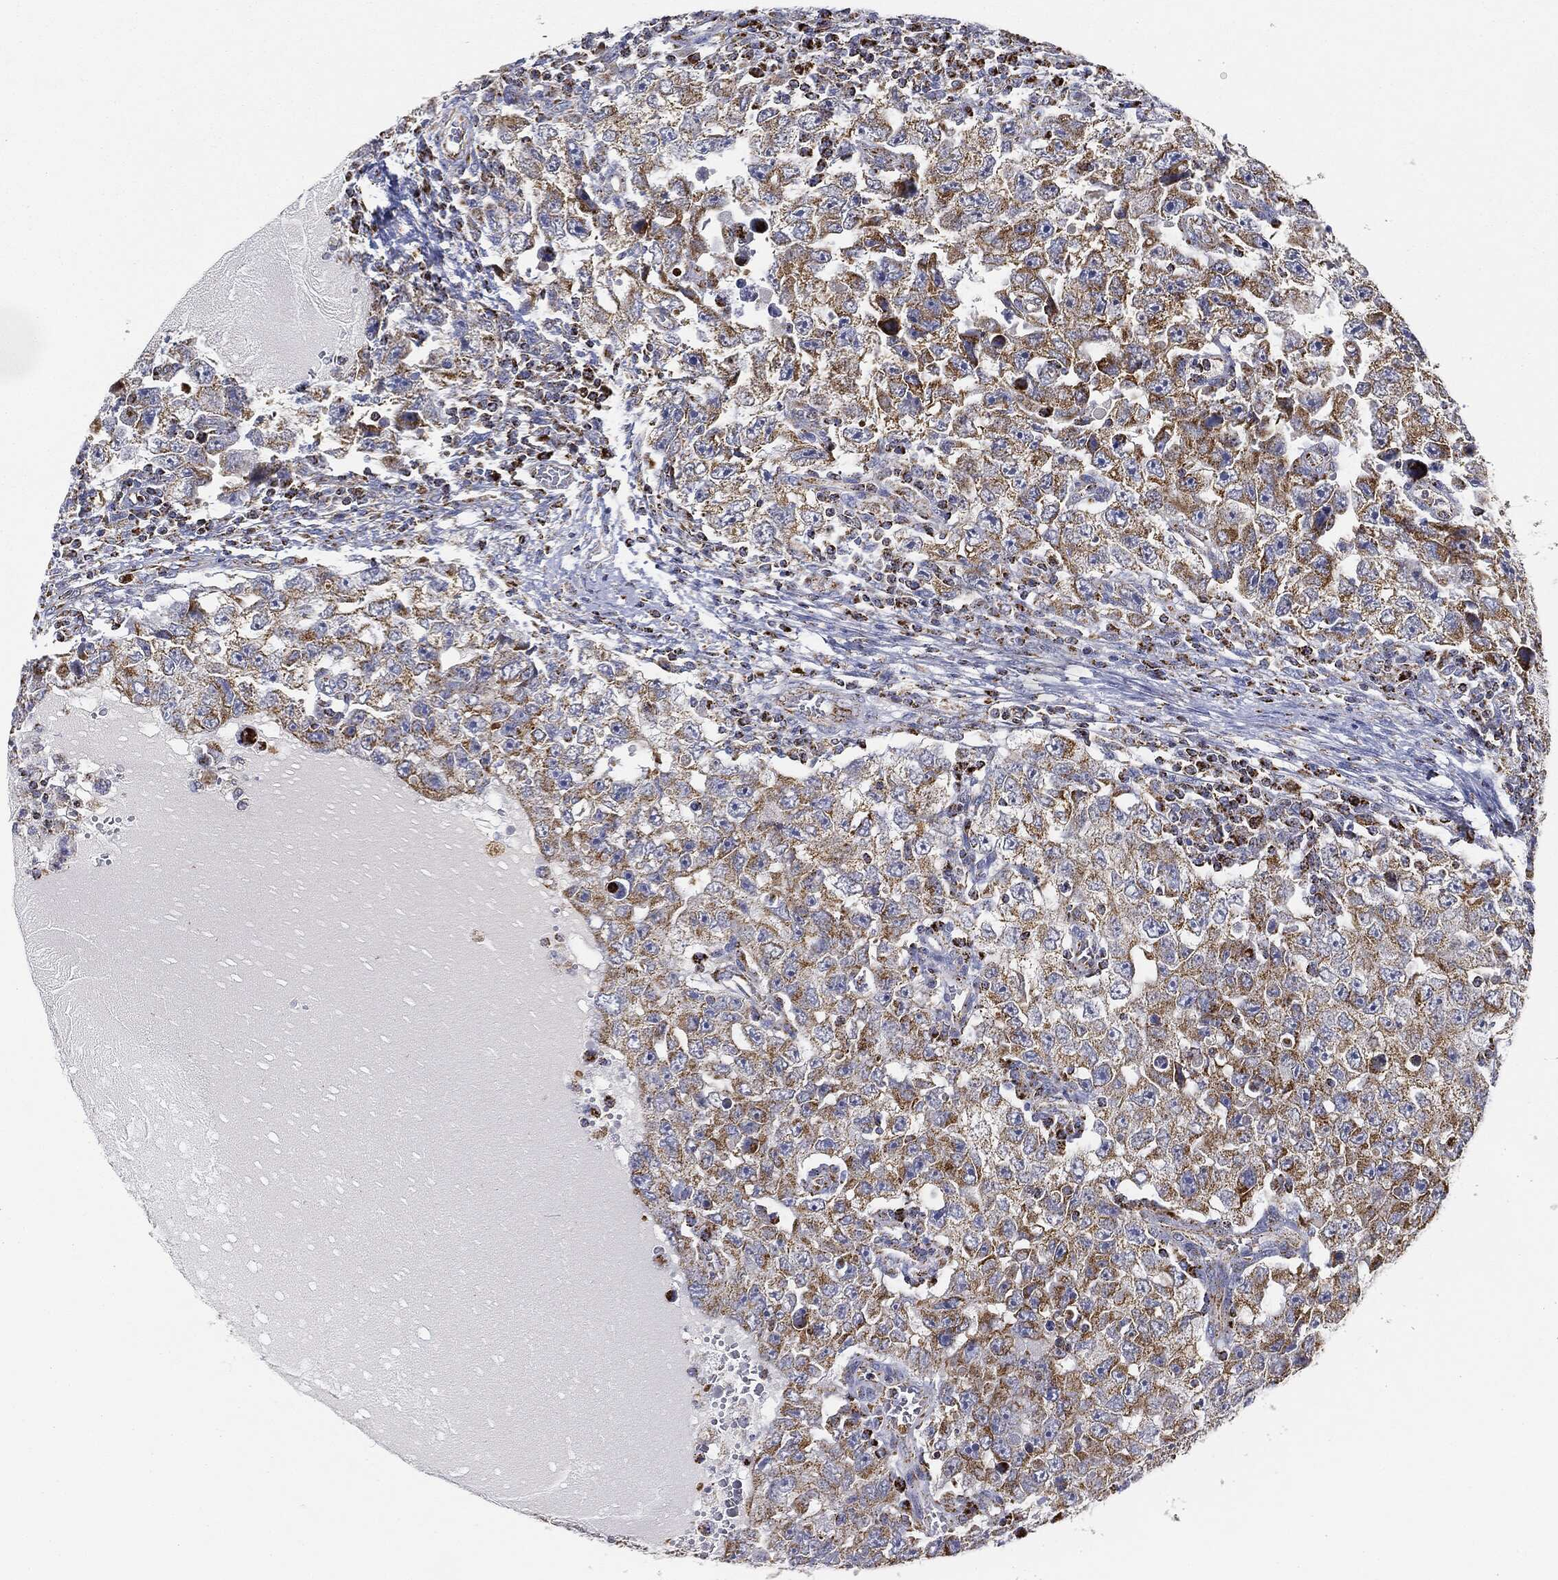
{"staining": {"intensity": "strong", "quantity": "25%-75%", "location": "cytoplasmic/membranous"}, "tissue": "testis cancer", "cell_type": "Tumor cells", "image_type": "cancer", "snomed": [{"axis": "morphology", "description": "Carcinoma, Embryonal, NOS"}, {"axis": "topography", "description": "Testis"}], "caption": "An immunohistochemistry (IHC) micrograph of neoplastic tissue is shown. Protein staining in brown shows strong cytoplasmic/membranous positivity in testis embryonal carcinoma within tumor cells.", "gene": "CAPN15", "patient": {"sex": "male", "age": 26}}